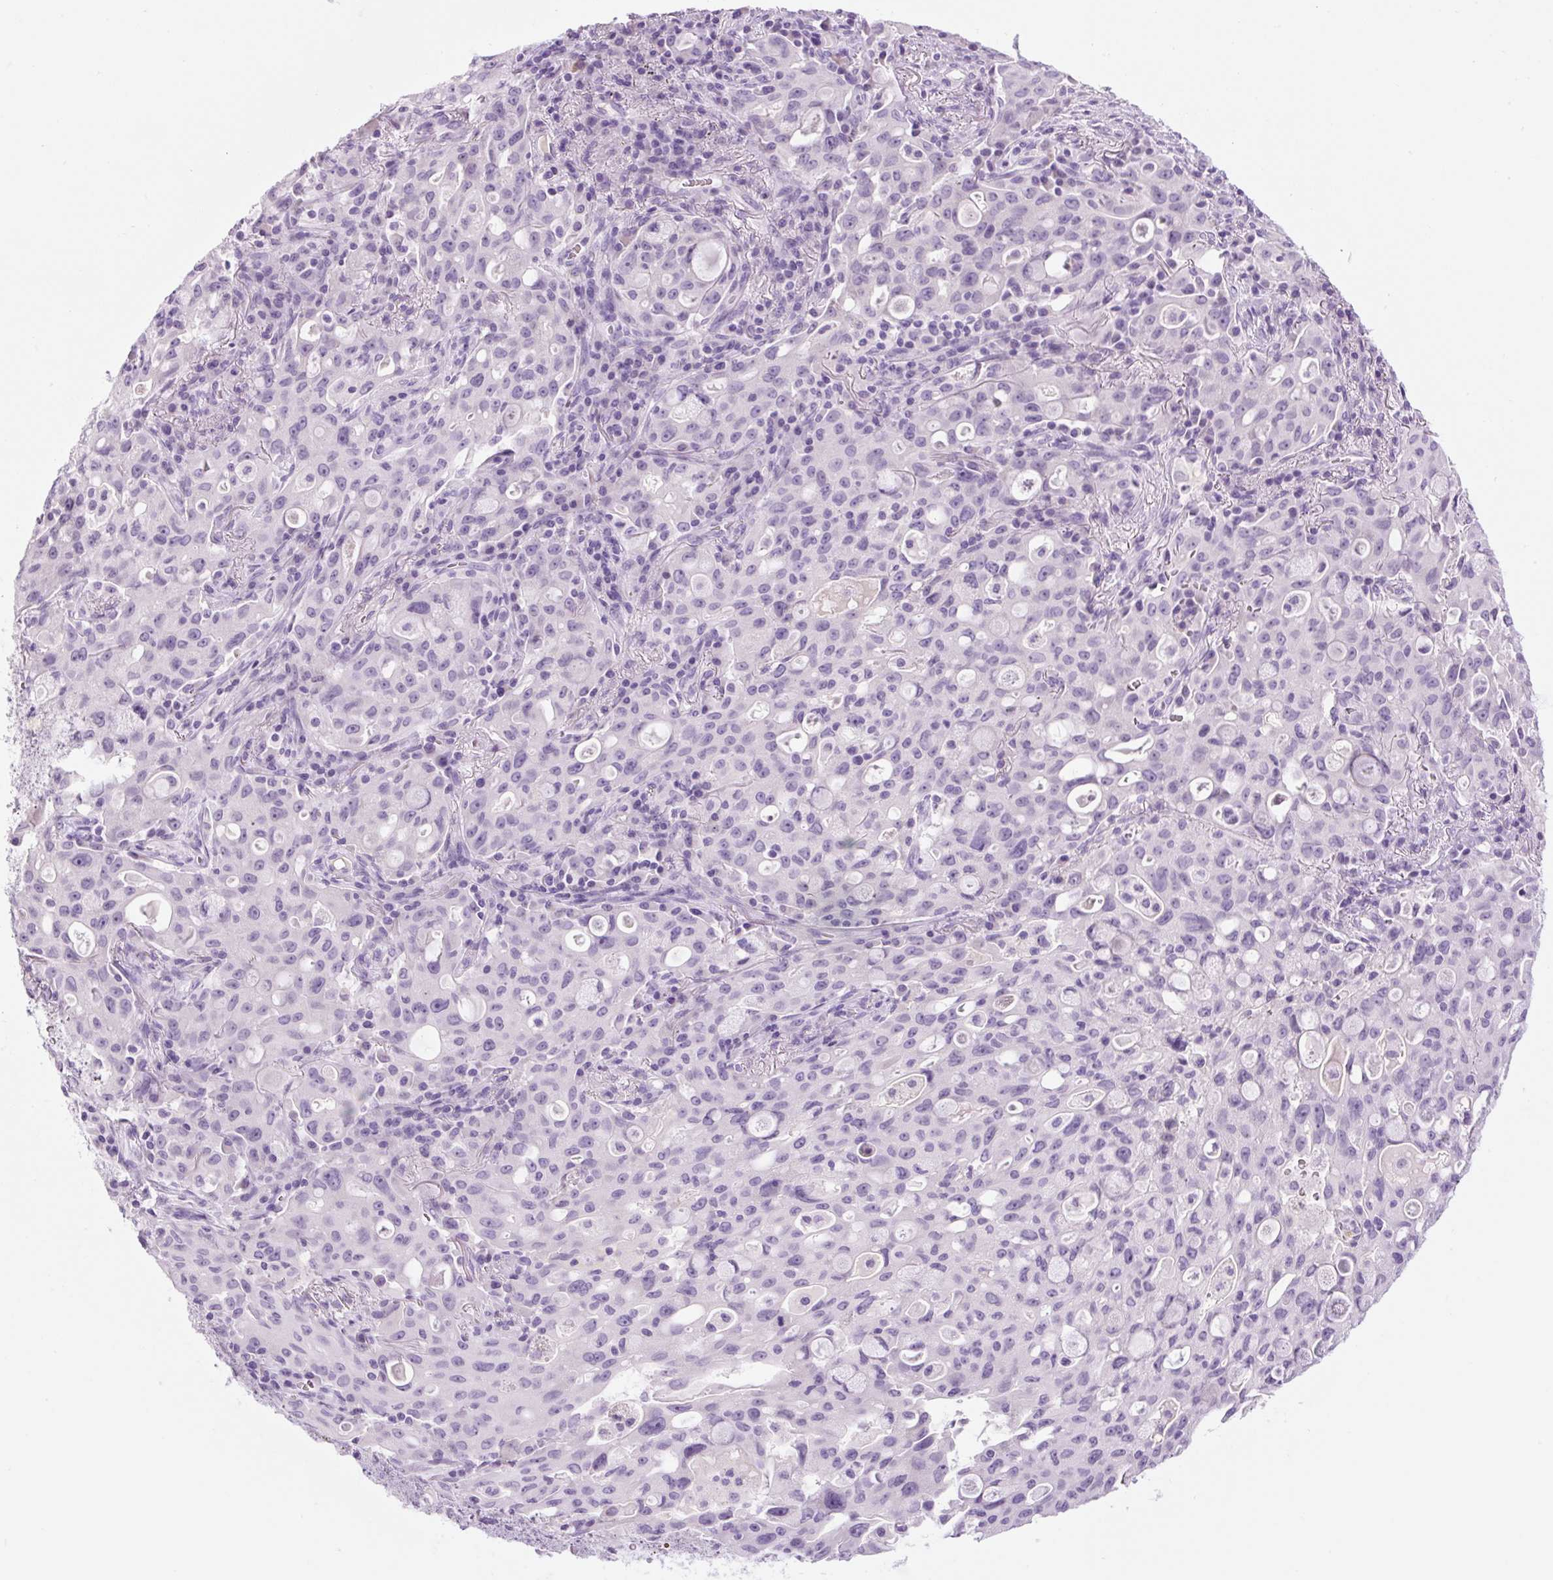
{"staining": {"intensity": "negative", "quantity": "none", "location": "none"}, "tissue": "lung cancer", "cell_type": "Tumor cells", "image_type": "cancer", "snomed": [{"axis": "morphology", "description": "Adenocarcinoma, NOS"}, {"axis": "topography", "description": "Lung"}], "caption": "The micrograph displays no staining of tumor cells in adenocarcinoma (lung).", "gene": "RSPO4", "patient": {"sex": "female", "age": 44}}